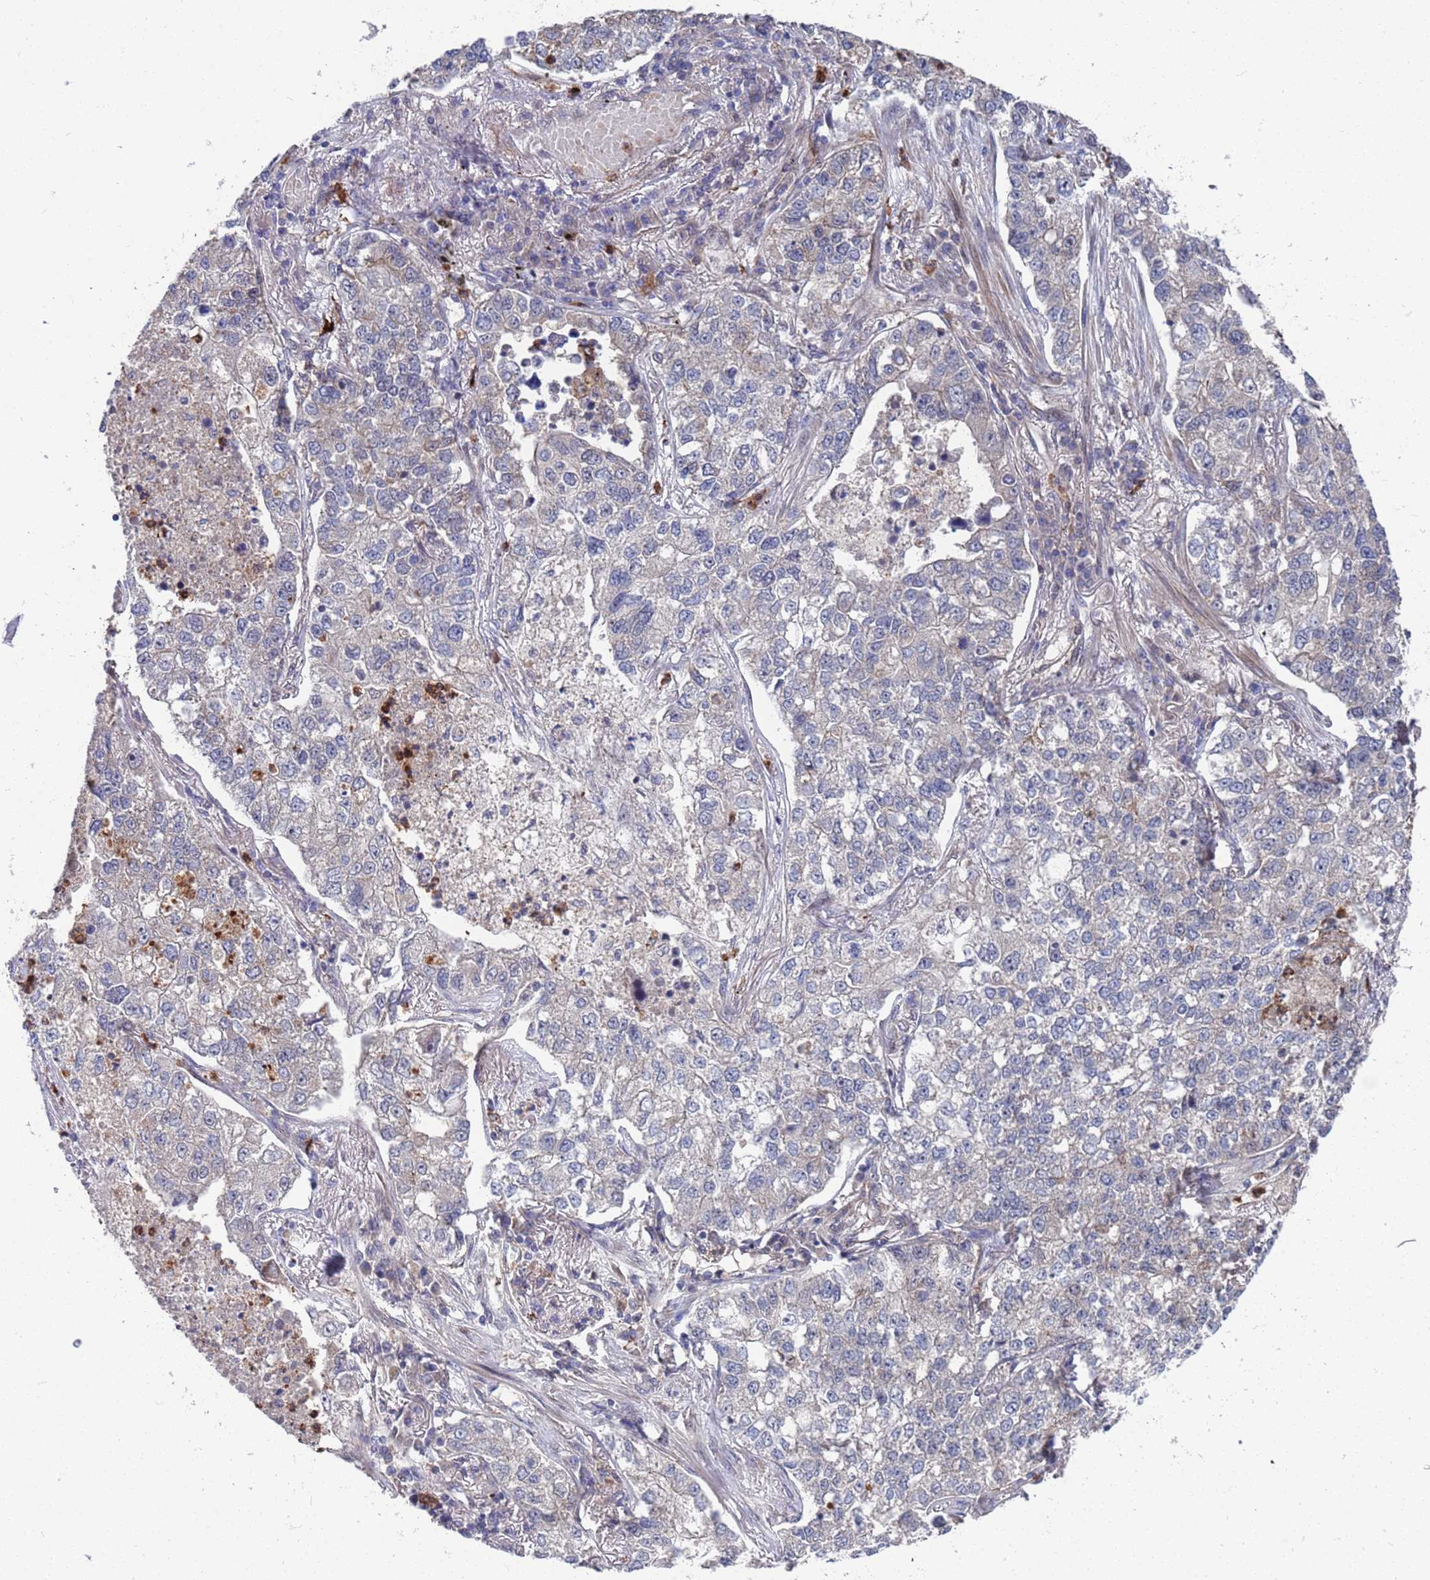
{"staining": {"intensity": "negative", "quantity": "none", "location": "none"}, "tissue": "lung cancer", "cell_type": "Tumor cells", "image_type": "cancer", "snomed": [{"axis": "morphology", "description": "Adenocarcinoma, NOS"}, {"axis": "topography", "description": "Lung"}], "caption": "IHC micrograph of human lung cancer (adenocarcinoma) stained for a protein (brown), which demonstrates no staining in tumor cells.", "gene": "TMBIM6", "patient": {"sex": "male", "age": 49}}